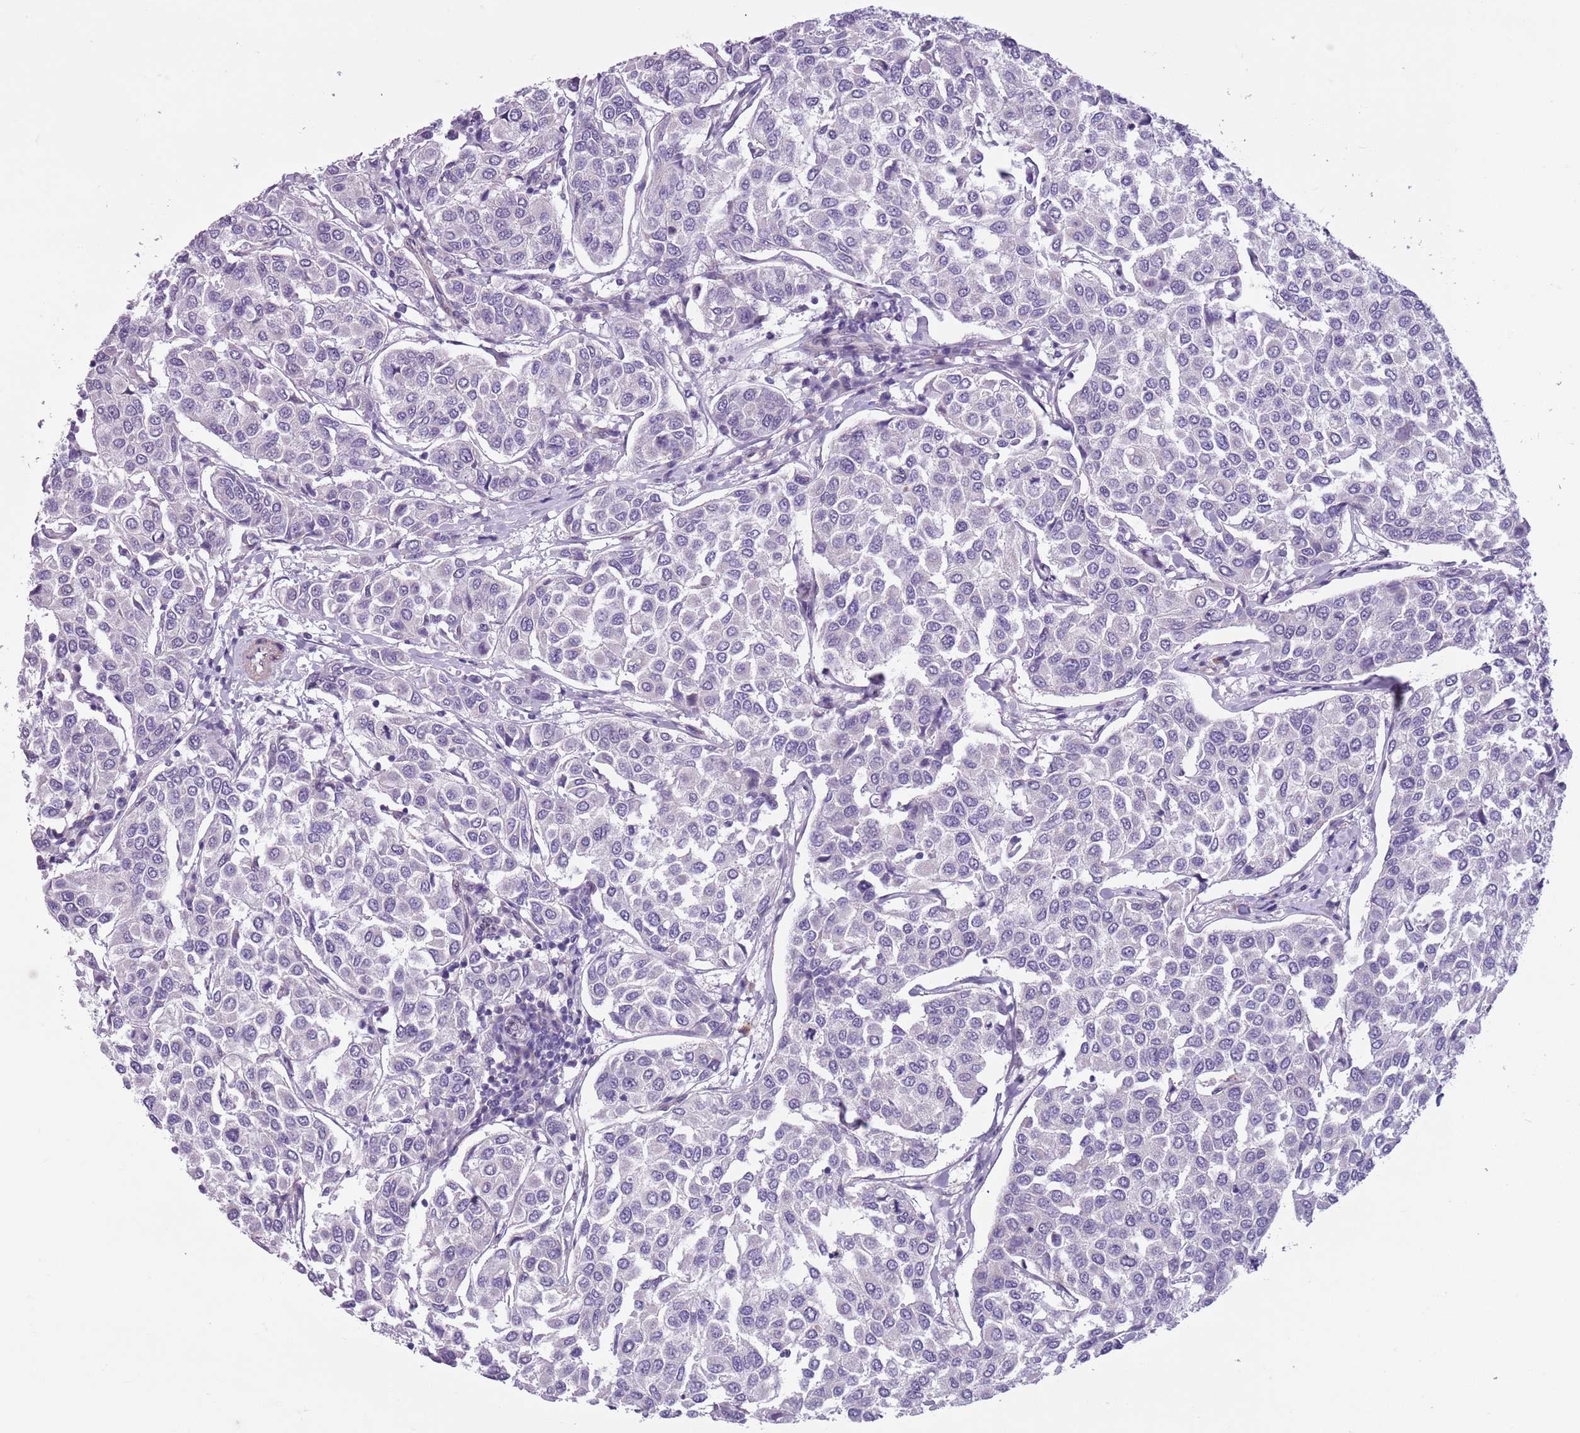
{"staining": {"intensity": "negative", "quantity": "none", "location": "none"}, "tissue": "breast cancer", "cell_type": "Tumor cells", "image_type": "cancer", "snomed": [{"axis": "morphology", "description": "Duct carcinoma"}, {"axis": "topography", "description": "Breast"}], "caption": "An immunohistochemistry image of breast invasive ductal carcinoma is shown. There is no staining in tumor cells of breast invasive ductal carcinoma.", "gene": "ADCY7", "patient": {"sex": "female", "age": 55}}